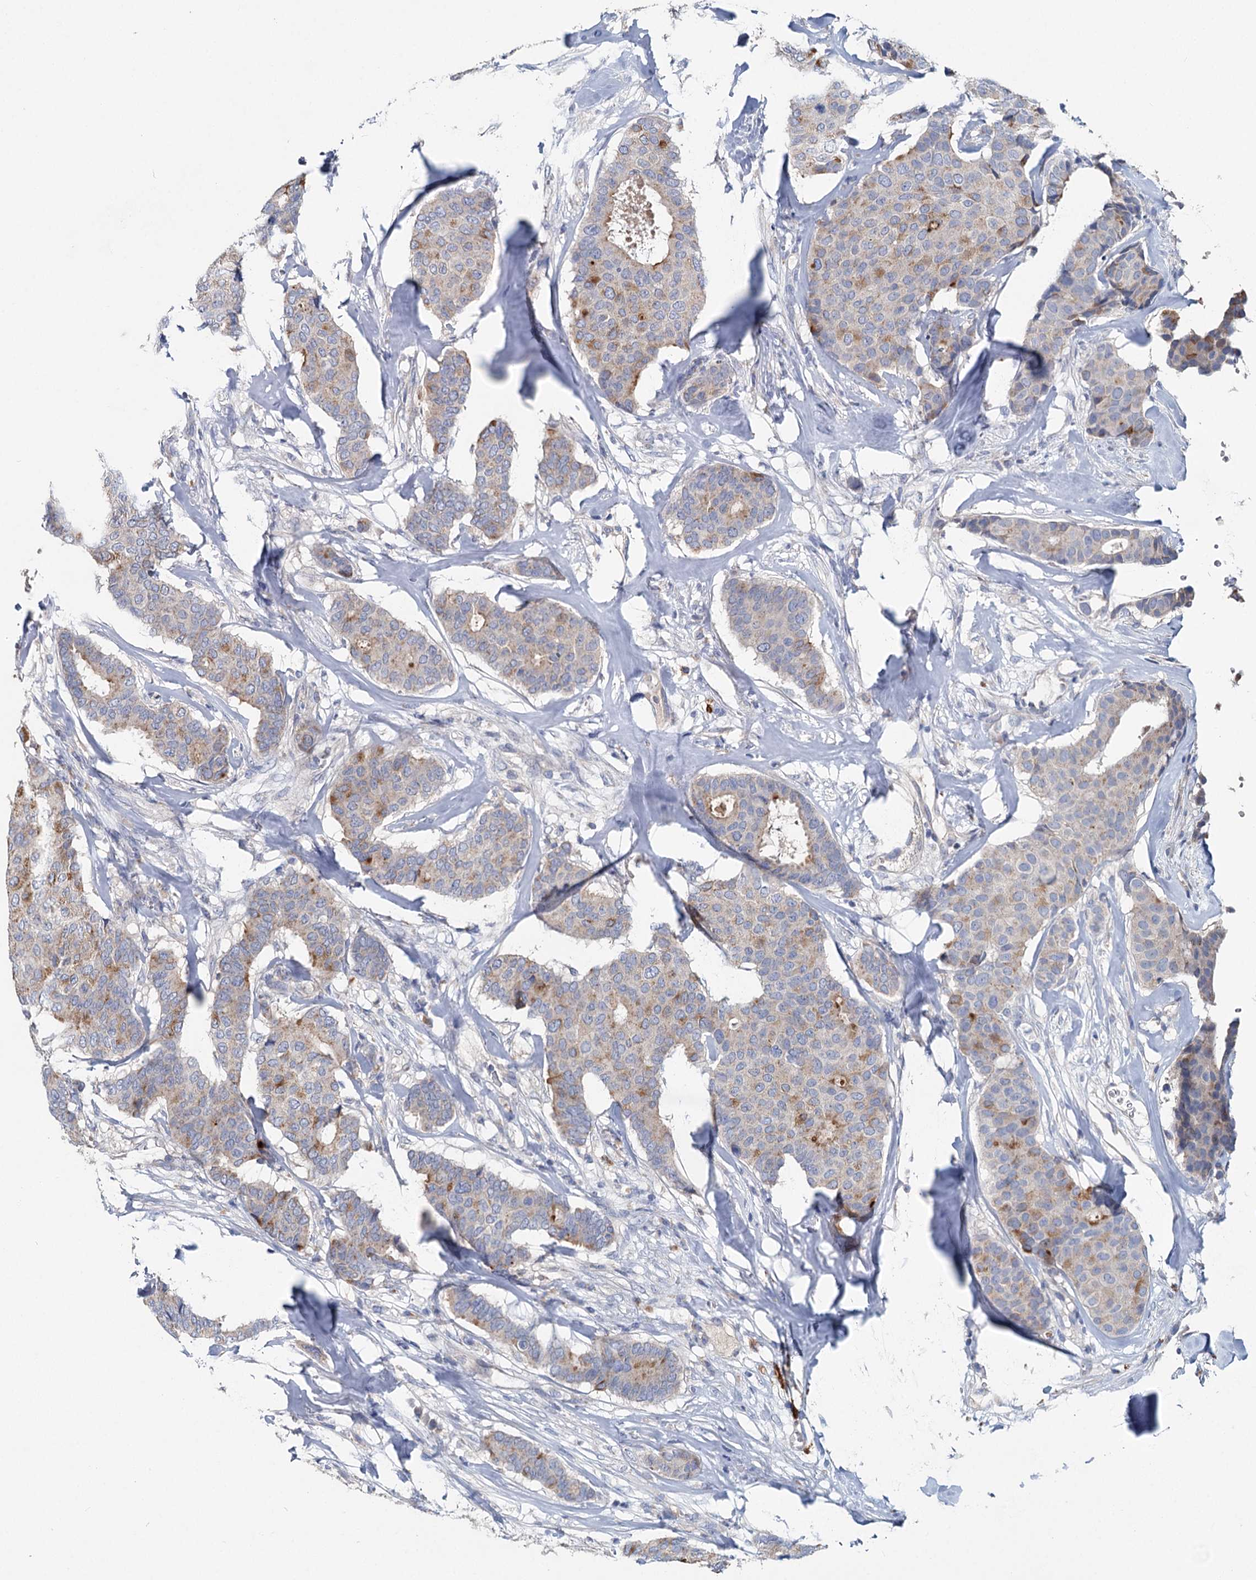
{"staining": {"intensity": "moderate", "quantity": "<25%", "location": "cytoplasmic/membranous"}, "tissue": "breast cancer", "cell_type": "Tumor cells", "image_type": "cancer", "snomed": [{"axis": "morphology", "description": "Duct carcinoma"}, {"axis": "topography", "description": "Breast"}], "caption": "IHC staining of invasive ductal carcinoma (breast), which reveals low levels of moderate cytoplasmic/membranous expression in about <25% of tumor cells indicating moderate cytoplasmic/membranous protein expression. The staining was performed using DAB (brown) for protein detection and nuclei were counterstained in hematoxylin (blue).", "gene": "ANKRD16", "patient": {"sex": "female", "age": 75}}